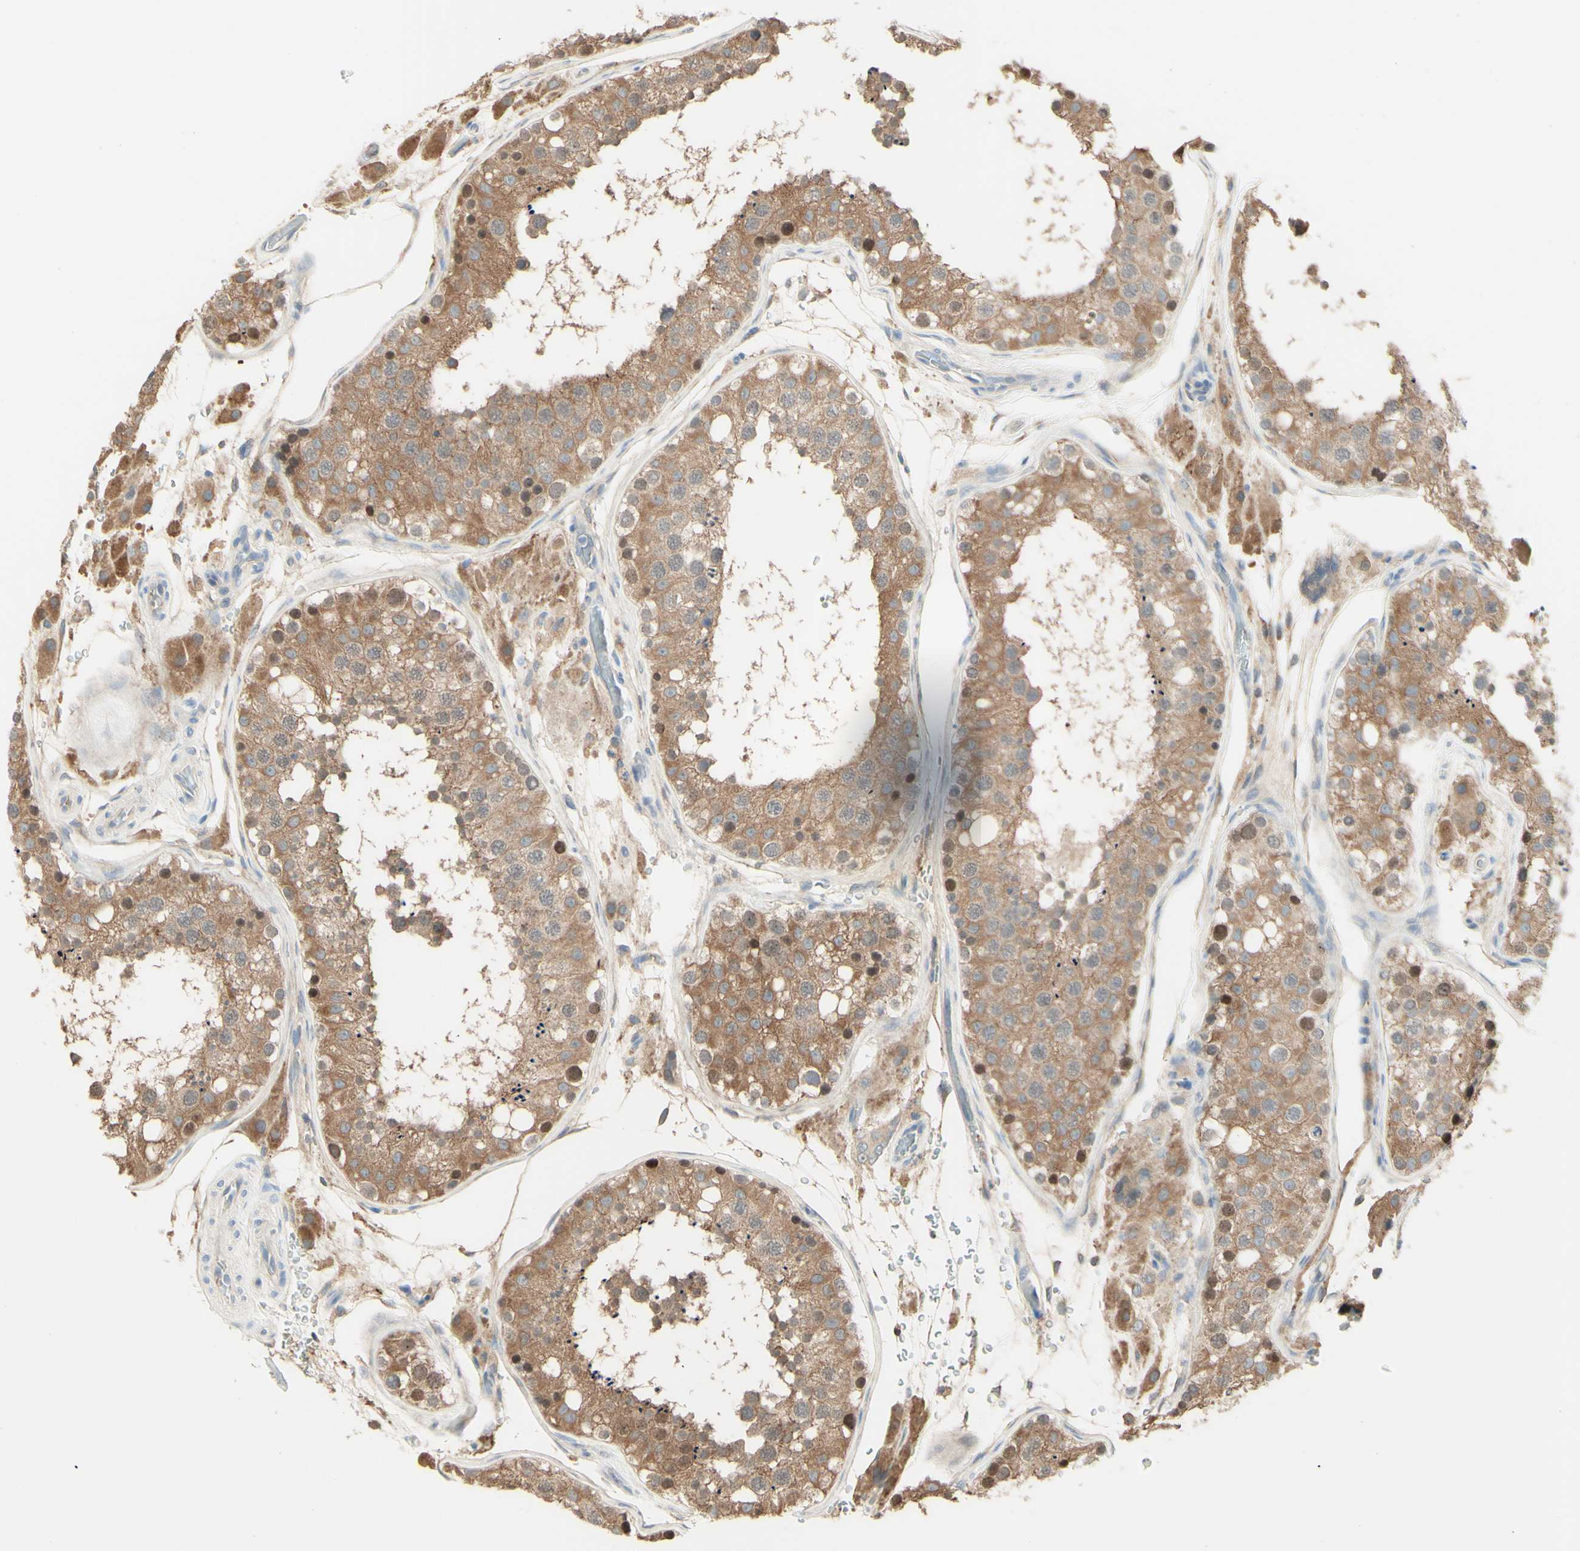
{"staining": {"intensity": "moderate", "quantity": ">75%", "location": "cytoplasmic/membranous,nuclear"}, "tissue": "testis", "cell_type": "Cells in seminiferous ducts", "image_type": "normal", "snomed": [{"axis": "morphology", "description": "Normal tissue, NOS"}, {"axis": "topography", "description": "Testis"}], "caption": "The micrograph reveals staining of benign testis, revealing moderate cytoplasmic/membranous,nuclear protein expression (brown color) within cells in seminiferous ducts.", "gene": "MTM1", "patient": {"sex": "male", "age": 26}}